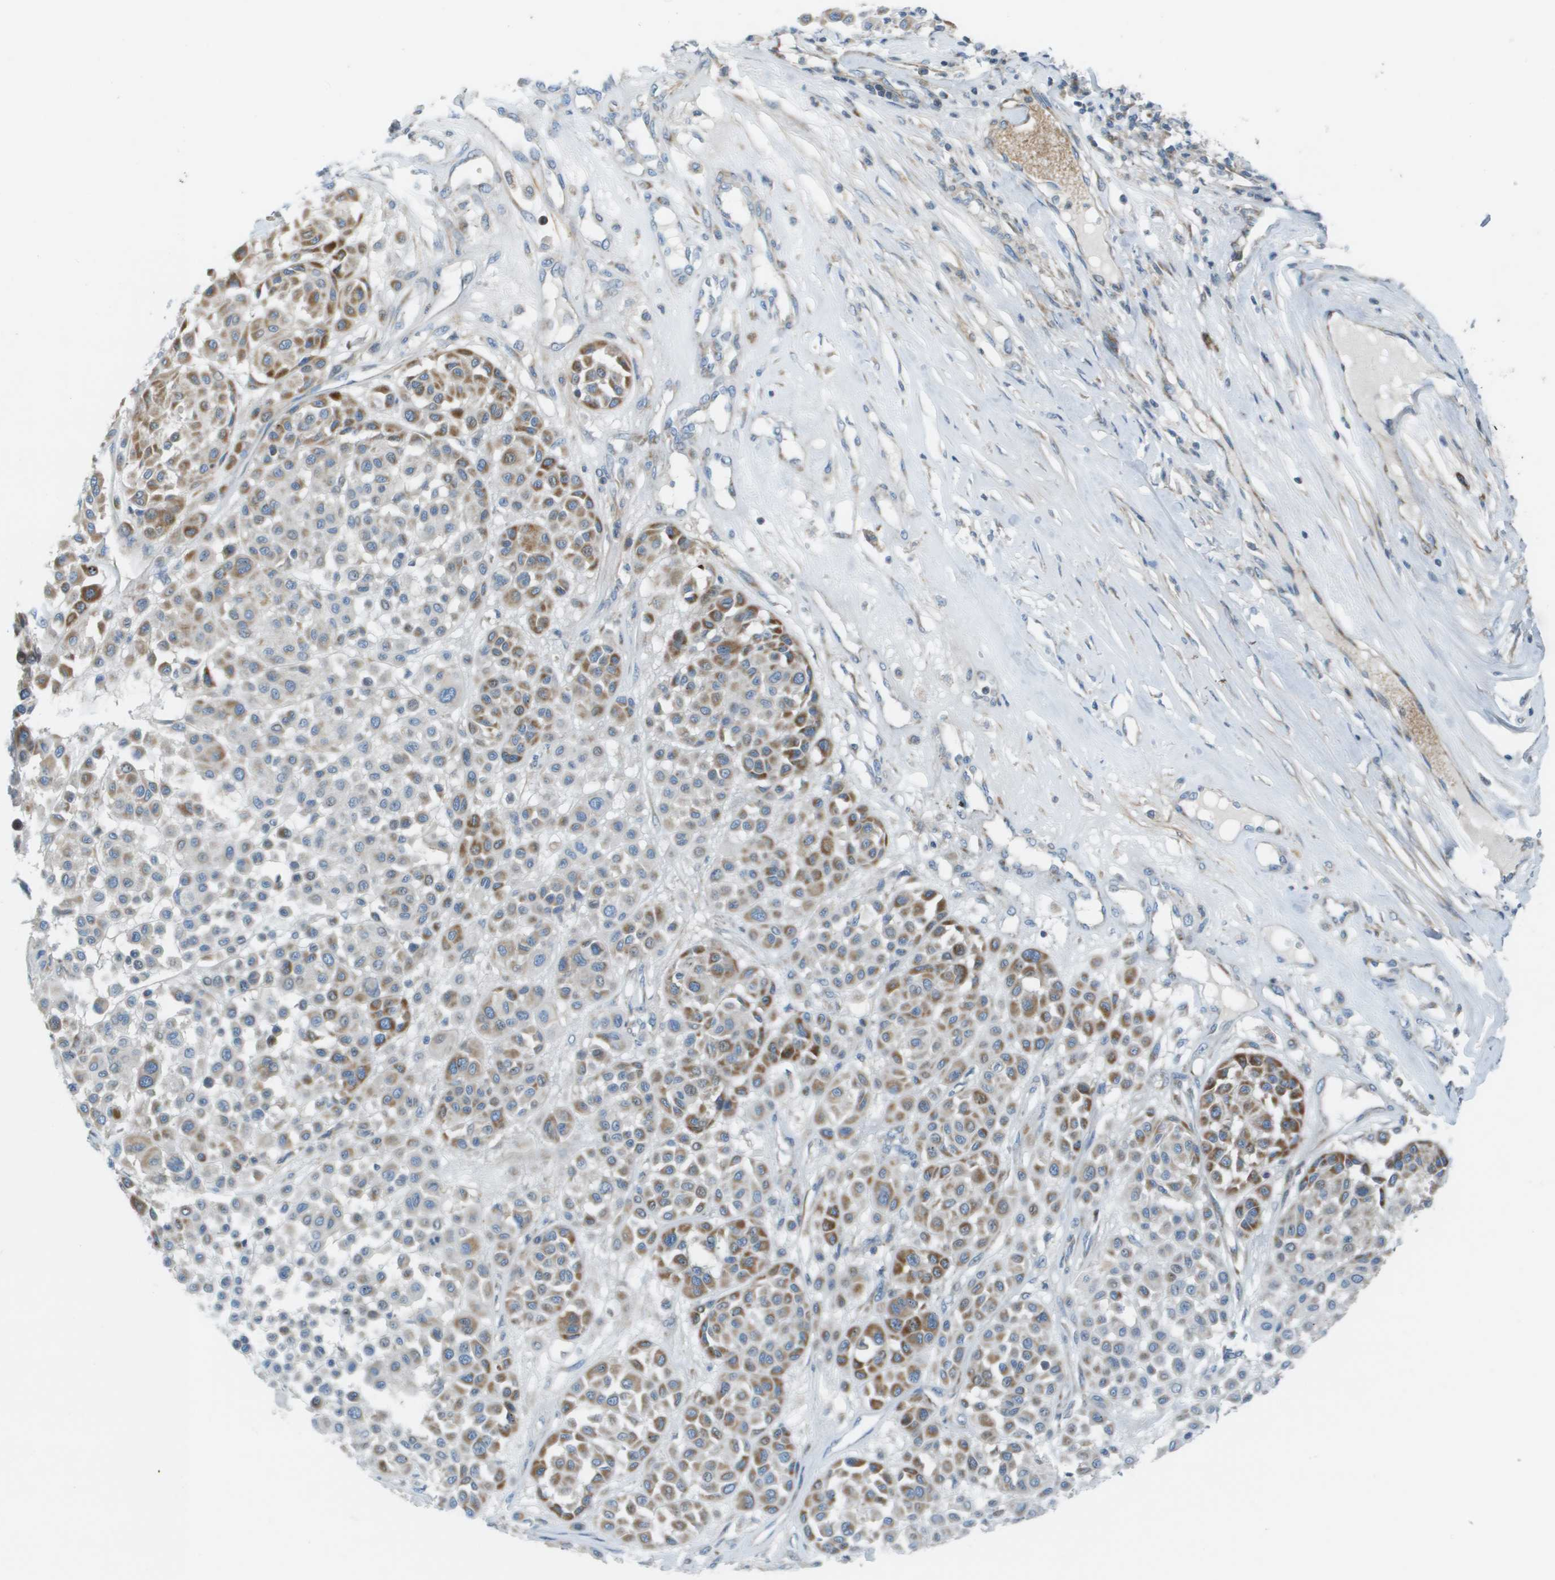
{"staining": {"intensity": "moderate", "quantity": "25%-75%", "location": "cytoplasmic/membranous"}, "tissue": "melanoma", "cell_type": "Tumor cells", "image_type": "cancer", "snomed": [{"axis": "morphology", "description": "Malignant melanoma, Metastatic site"}, {"axis": "topography", "description": "Soft tissue"}], "caption": "Protein staining reveals moderate cytoplasmic/membranous staining in about 25%-75% of tumor cells in melanoma.", "gene": "GALNT6", "patient": {"sex": "male", "age": 41}}